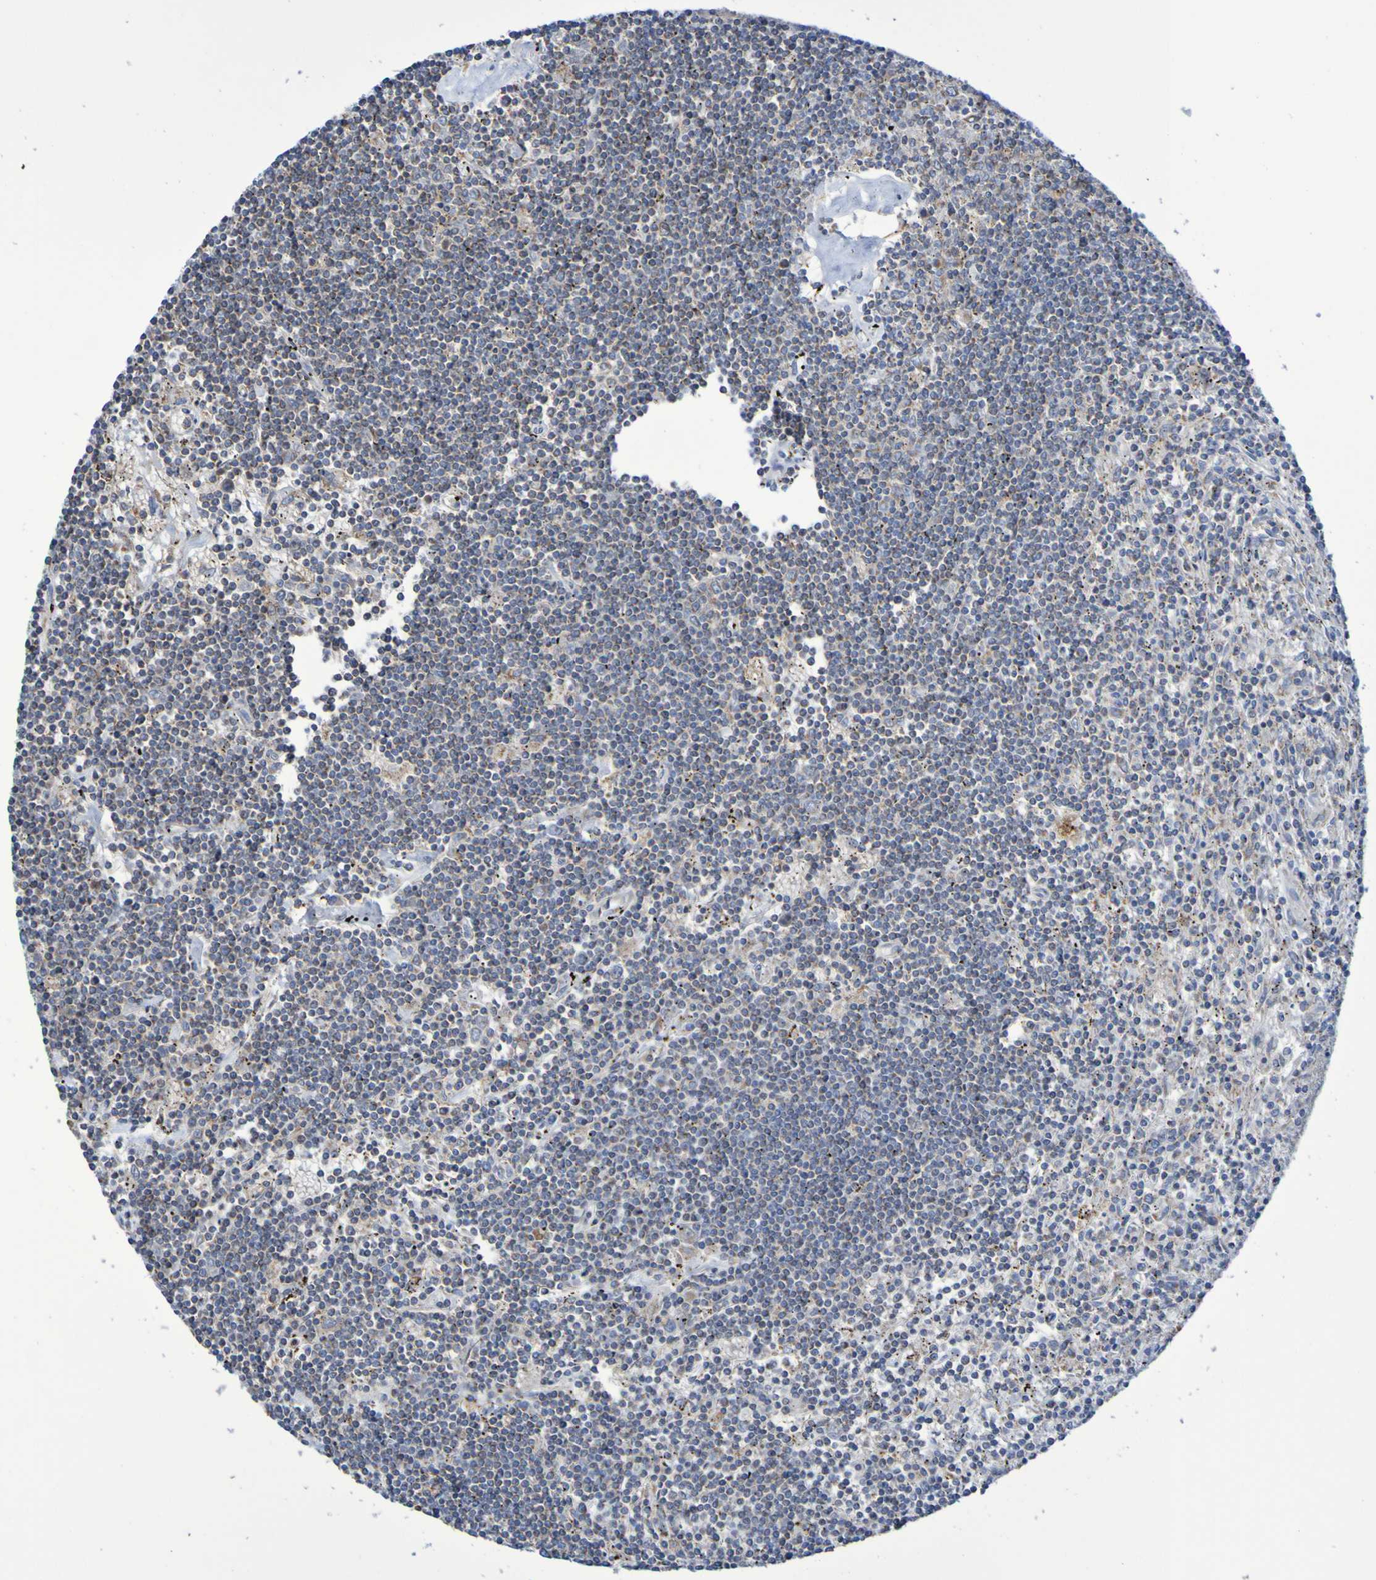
{"staining": {"intensity": "weak", "quantity": "25%-75%", "location": "cytoplasmic/membranous"}, "tissue": "lymphoma", "cell_type": "Tumor cells", "image_type": "cancer", "snomed": [{"axis": "morphology", "description": "Malignant lymphoma, non-Hodgkin's type, Low grade"}, {"axis": "topography", "description": "Spleen"}], "caption": "A brown stain highlights weak cytoplasmic/membranous expression of a protein in human malignant lymphoma, non-Hodgkin's type (low-grade) tumor cells.", "gene": "CNTN2", "patient": {"sex": "male", "age": 76}}